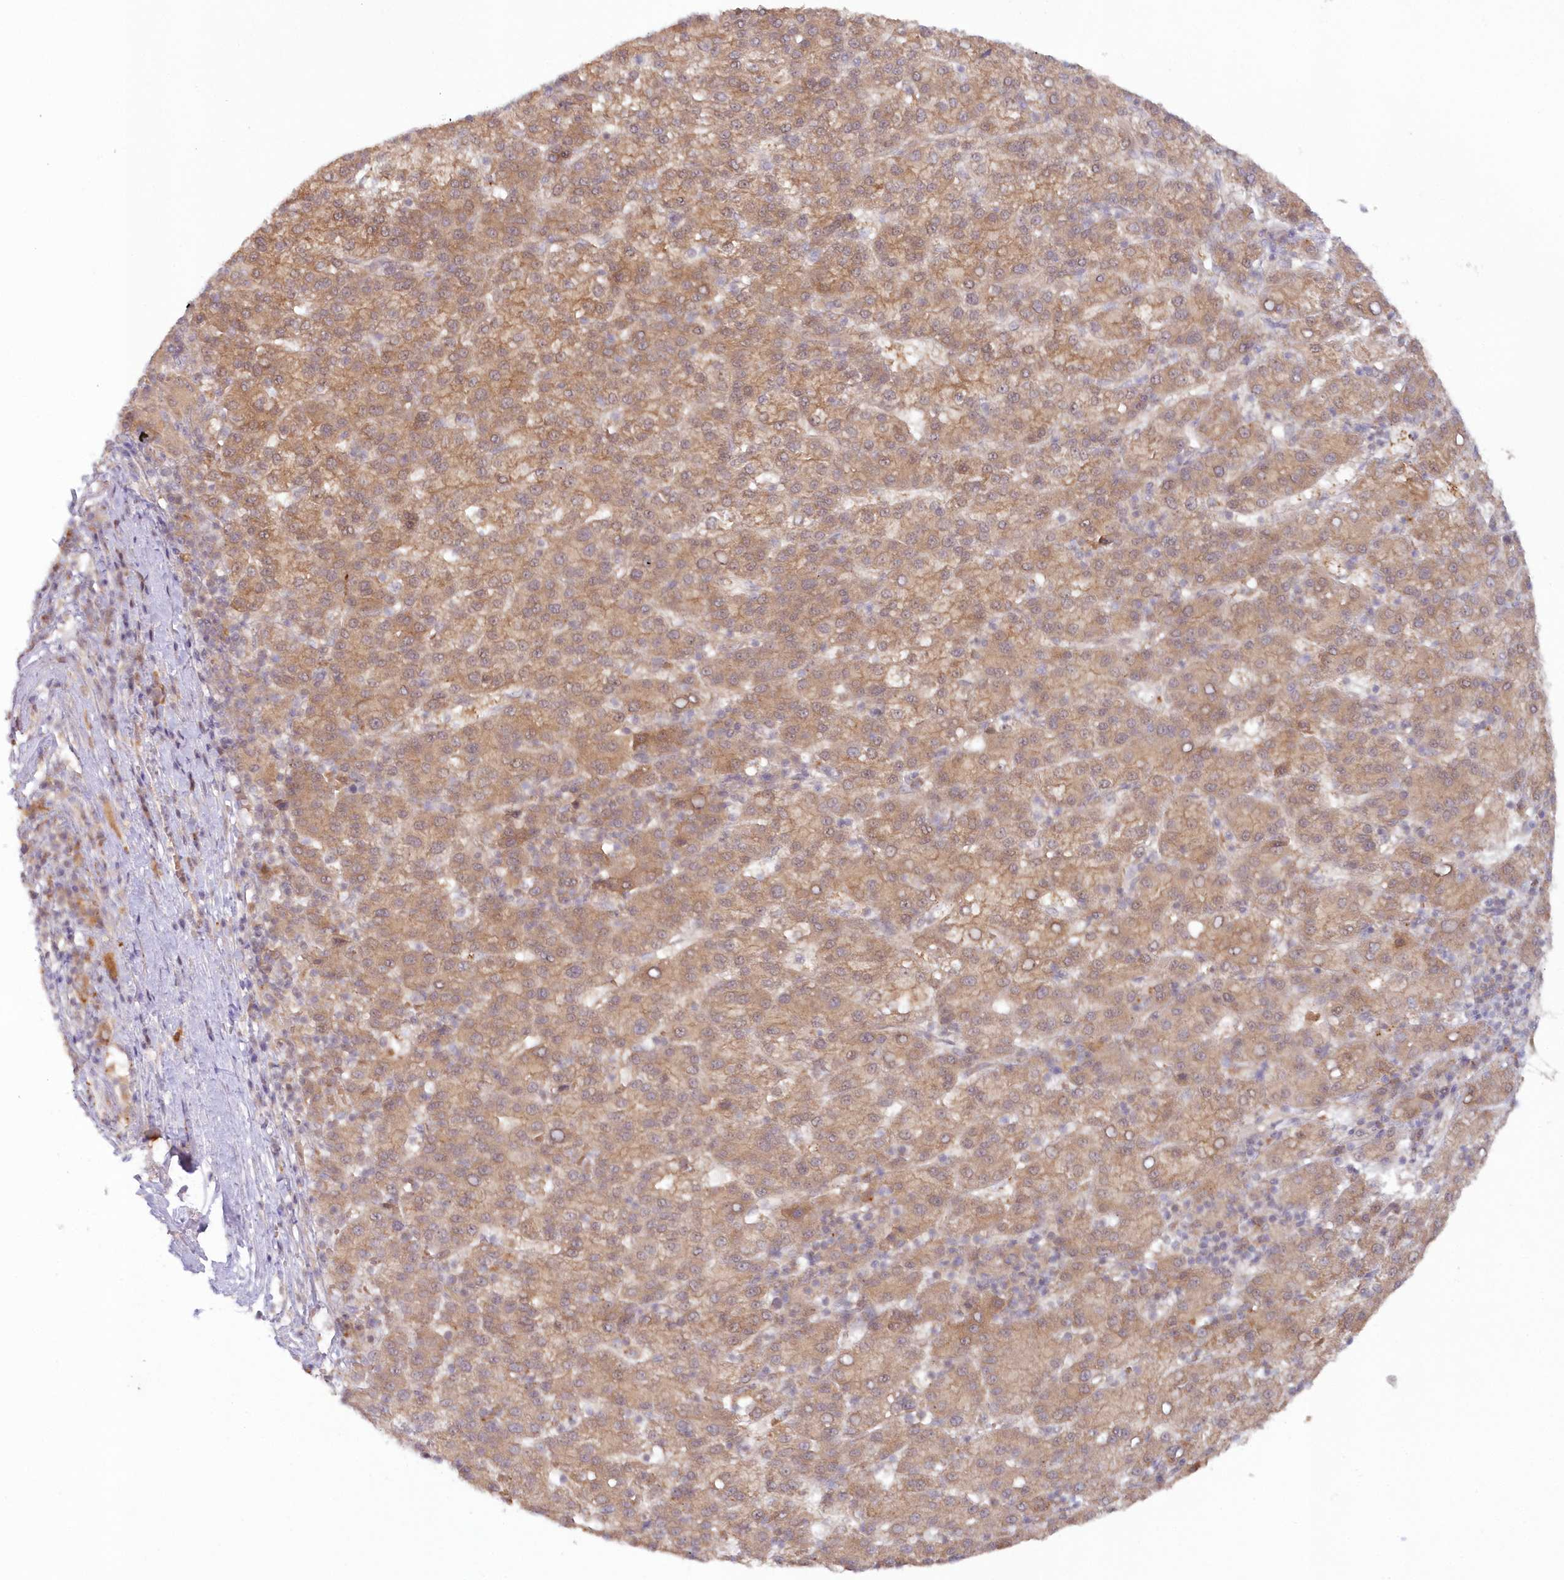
{"staining": {"intensity": "moderate", "quantity": ">75%", "location": "cytoplasmic/membranous"}, "tissue": "liver cancer", "cell_type": "Tumor cells", "image_type": "cancer", "snomed": [{"axis": "morphology", "description": "Carcinoma, Hepatocellular, NOS"}, {"axis": "topography", "description": "Liver"}], "caption": "Hepatocellular carcinoma (liver) tissue reveals moderate cytoplasmic/membranous positivity in about >75% of tumor cells, visualized by immunohistochemistry. (DAB IHC with brightfield microscopy, high magnification).", "gene": "GBE1", "patient": {"sex": "female", "age": 58}}